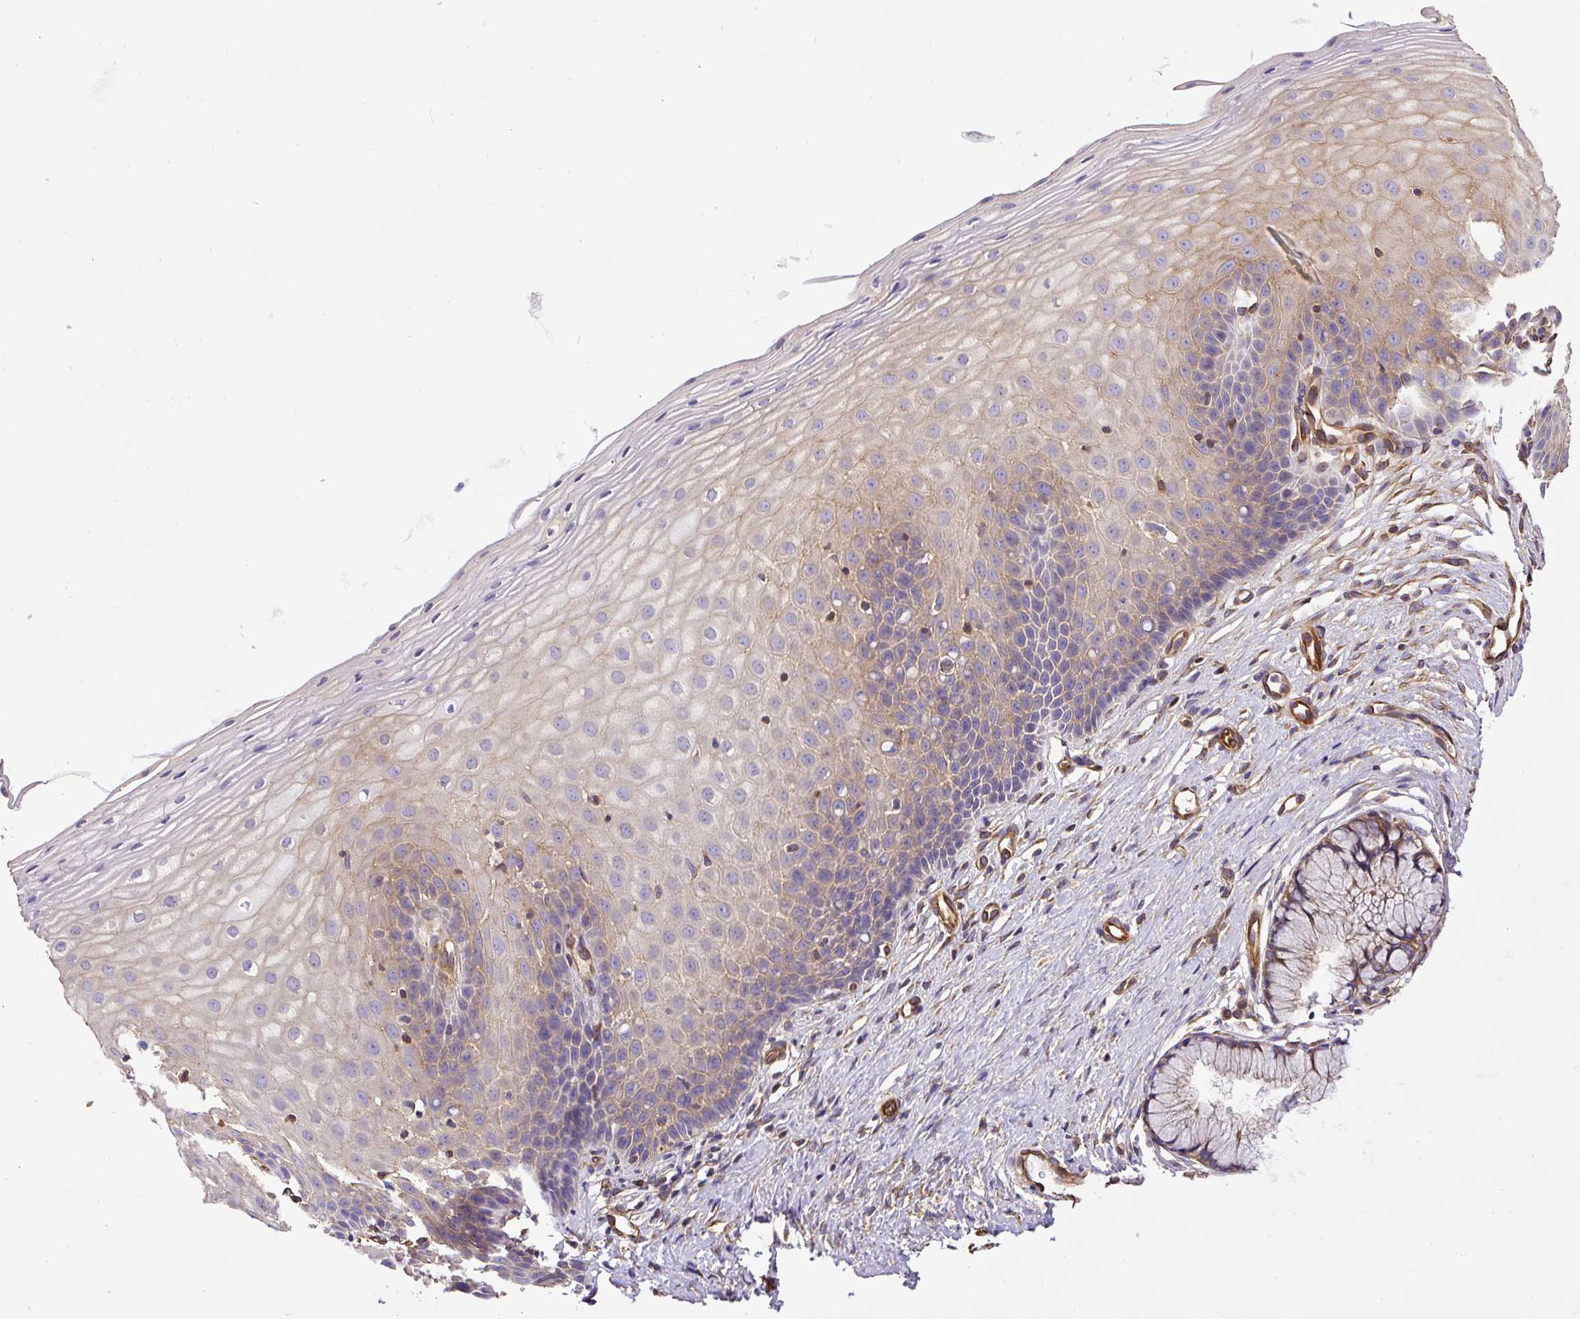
{"staining": {"intensity": "weak", "quantity": "25%-75%", "location": "cytoplasmic/membranous"}, "tissue": "cervix", "cell_type": "Glandular cells", "image_type": "normal", "snomed": [{"axis": "morphology", "description": "Normal tissue, NOS"}, {"axis": "topography", "description": "Cervix"}], "caption": "Protein staining of benign cervix shows weak cytoplasmic/membranous staining in approximately 25%-75% of glandular cells.", "gene": "DCTN1", "patient": {"sex": "female", "age": 36}}